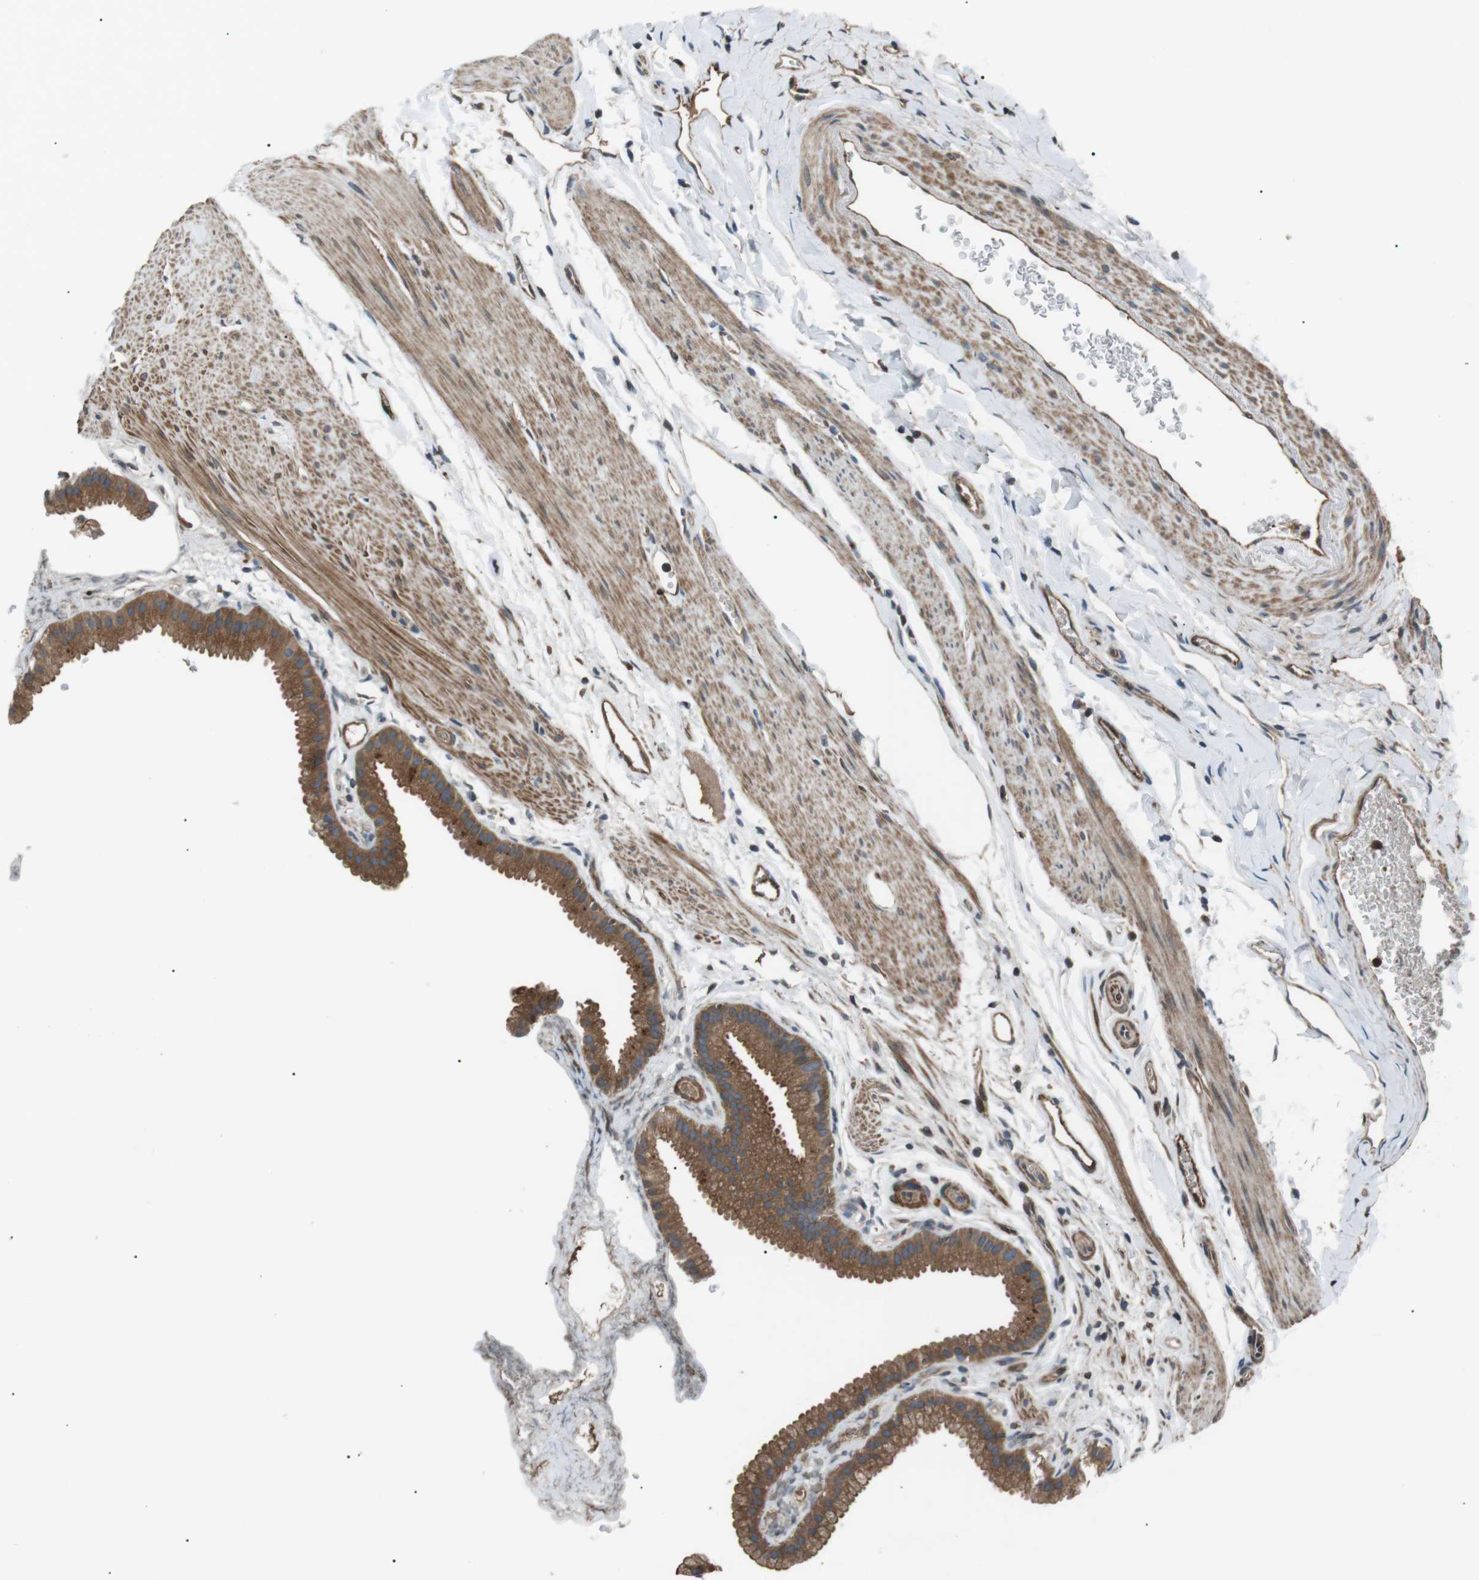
{"staining": {"intensity": "moderate", "quantity": ">75%", "location": "cytoplasmic/membranous"}, "tissue": "gallbladder", "cell_type": "Glandular cells", "image_type": "normal", "snomed": [{"axis": "morphology", "description": "Normal tissue, NOS"}, {"axis": "topography", "description": "Gallbladder"}], "caption": "Gallbladder stained with DAB (3,3'-diaminobenzidine) immunohistochemistry (IHC) reveals medium levels of moderate cytoplasmic/membranous staining in about >75% of glandular cells.", "gene": "GPR161", "patient": {"sex": "female", "age": 64}}